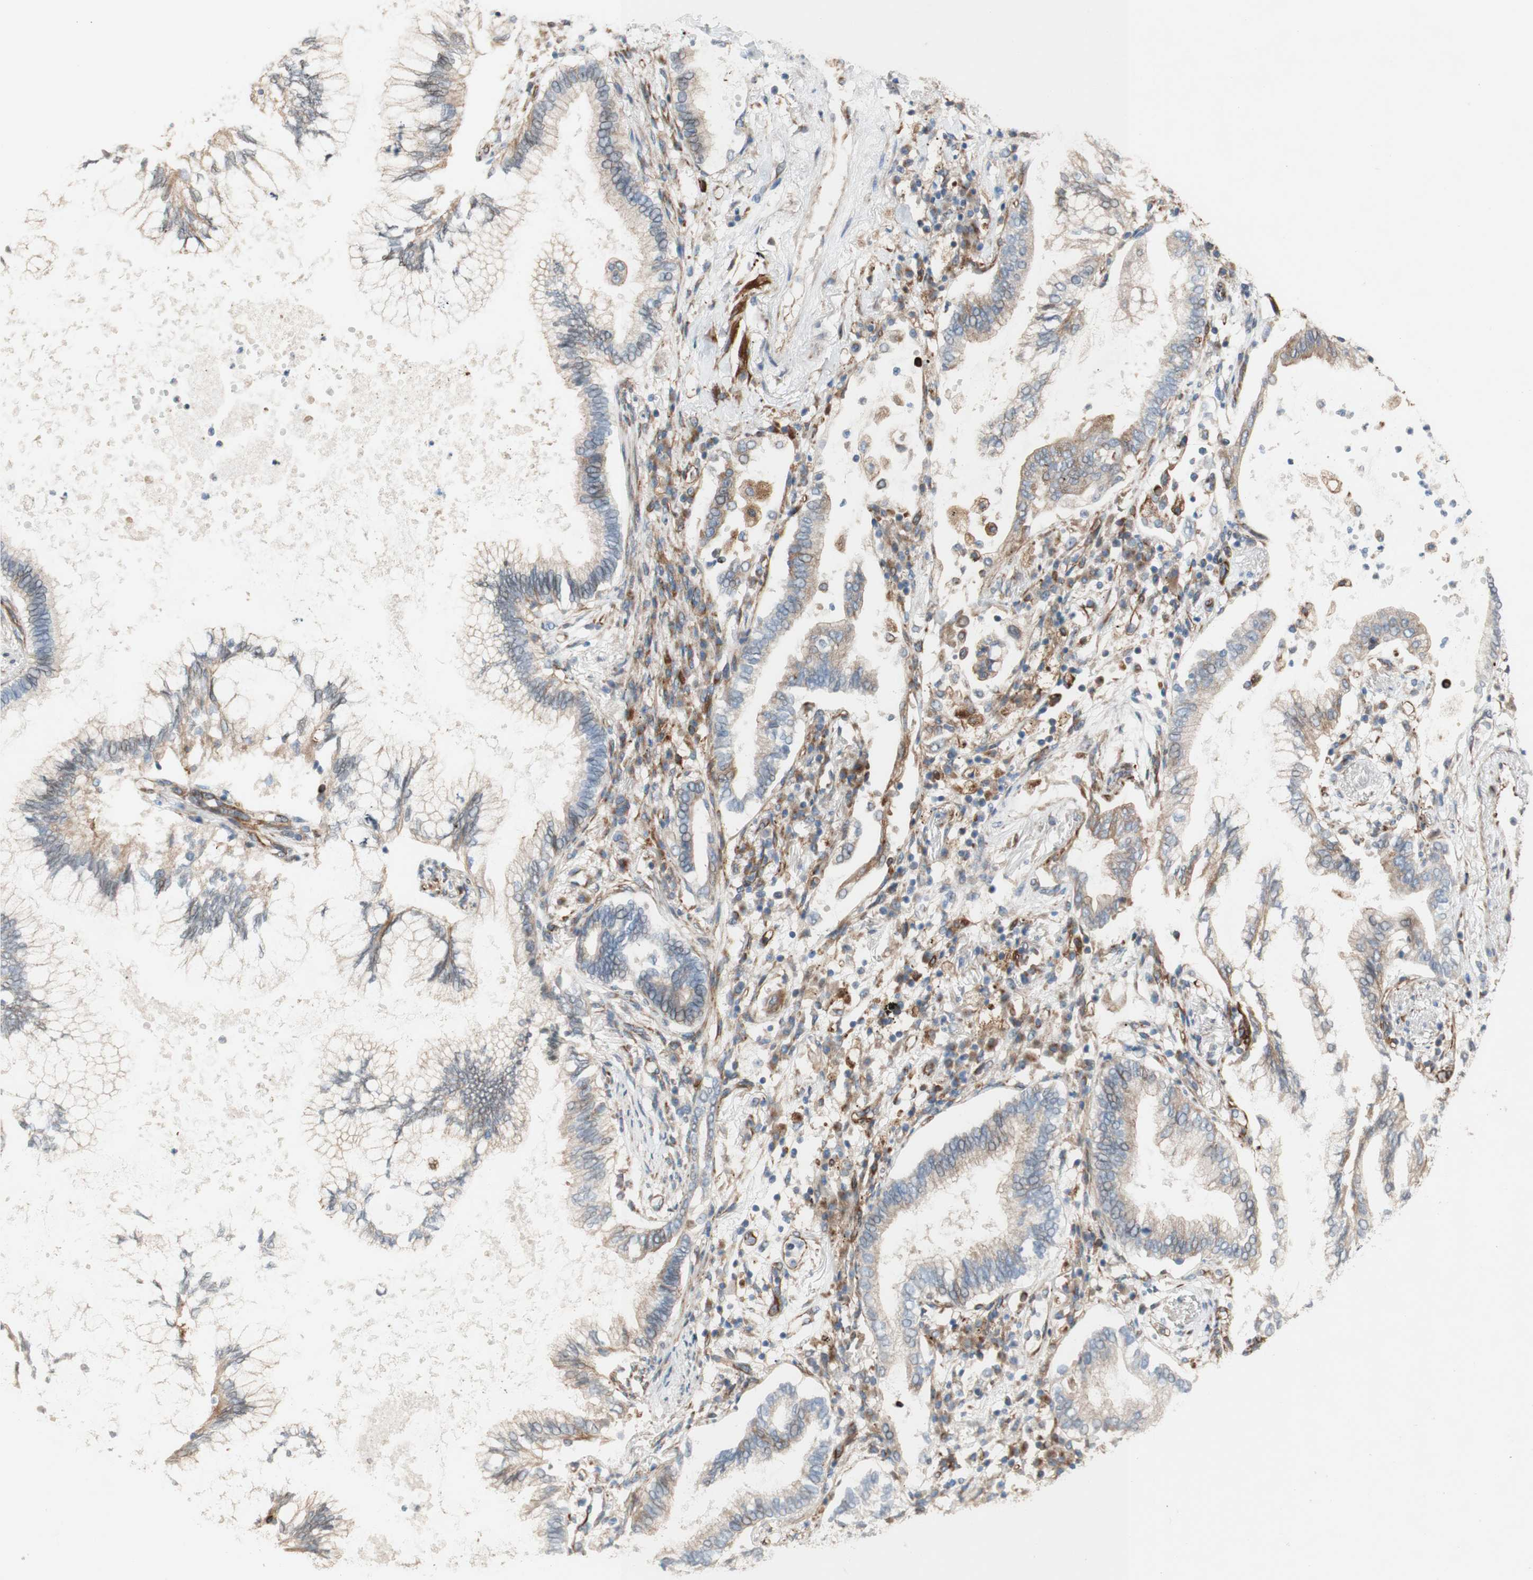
{"staining": {"intensity": "weak", "quantity": ">75%", "location": "cytoplasmic/membranous"}, "tissue": "lung cancer", "cell_type": "Tumor cells", "image_type": "cancer", "snomed": [{"axis": "morphology", "description": "Normal tissue, NOS"}, {"axis": "morphology", "description": "Adenocarcinoma, NOS"}, {"axis": "topography", "description": "Bronchus"}, {"axis": "topography", "description": "Lung"}], "caption": "Human adenocarcinoma (lung) stained with a protein marker exhibits weak staining in tumor cells.", "gene": "C1orf43", "patient": {"sex": "female", "age": 70}}